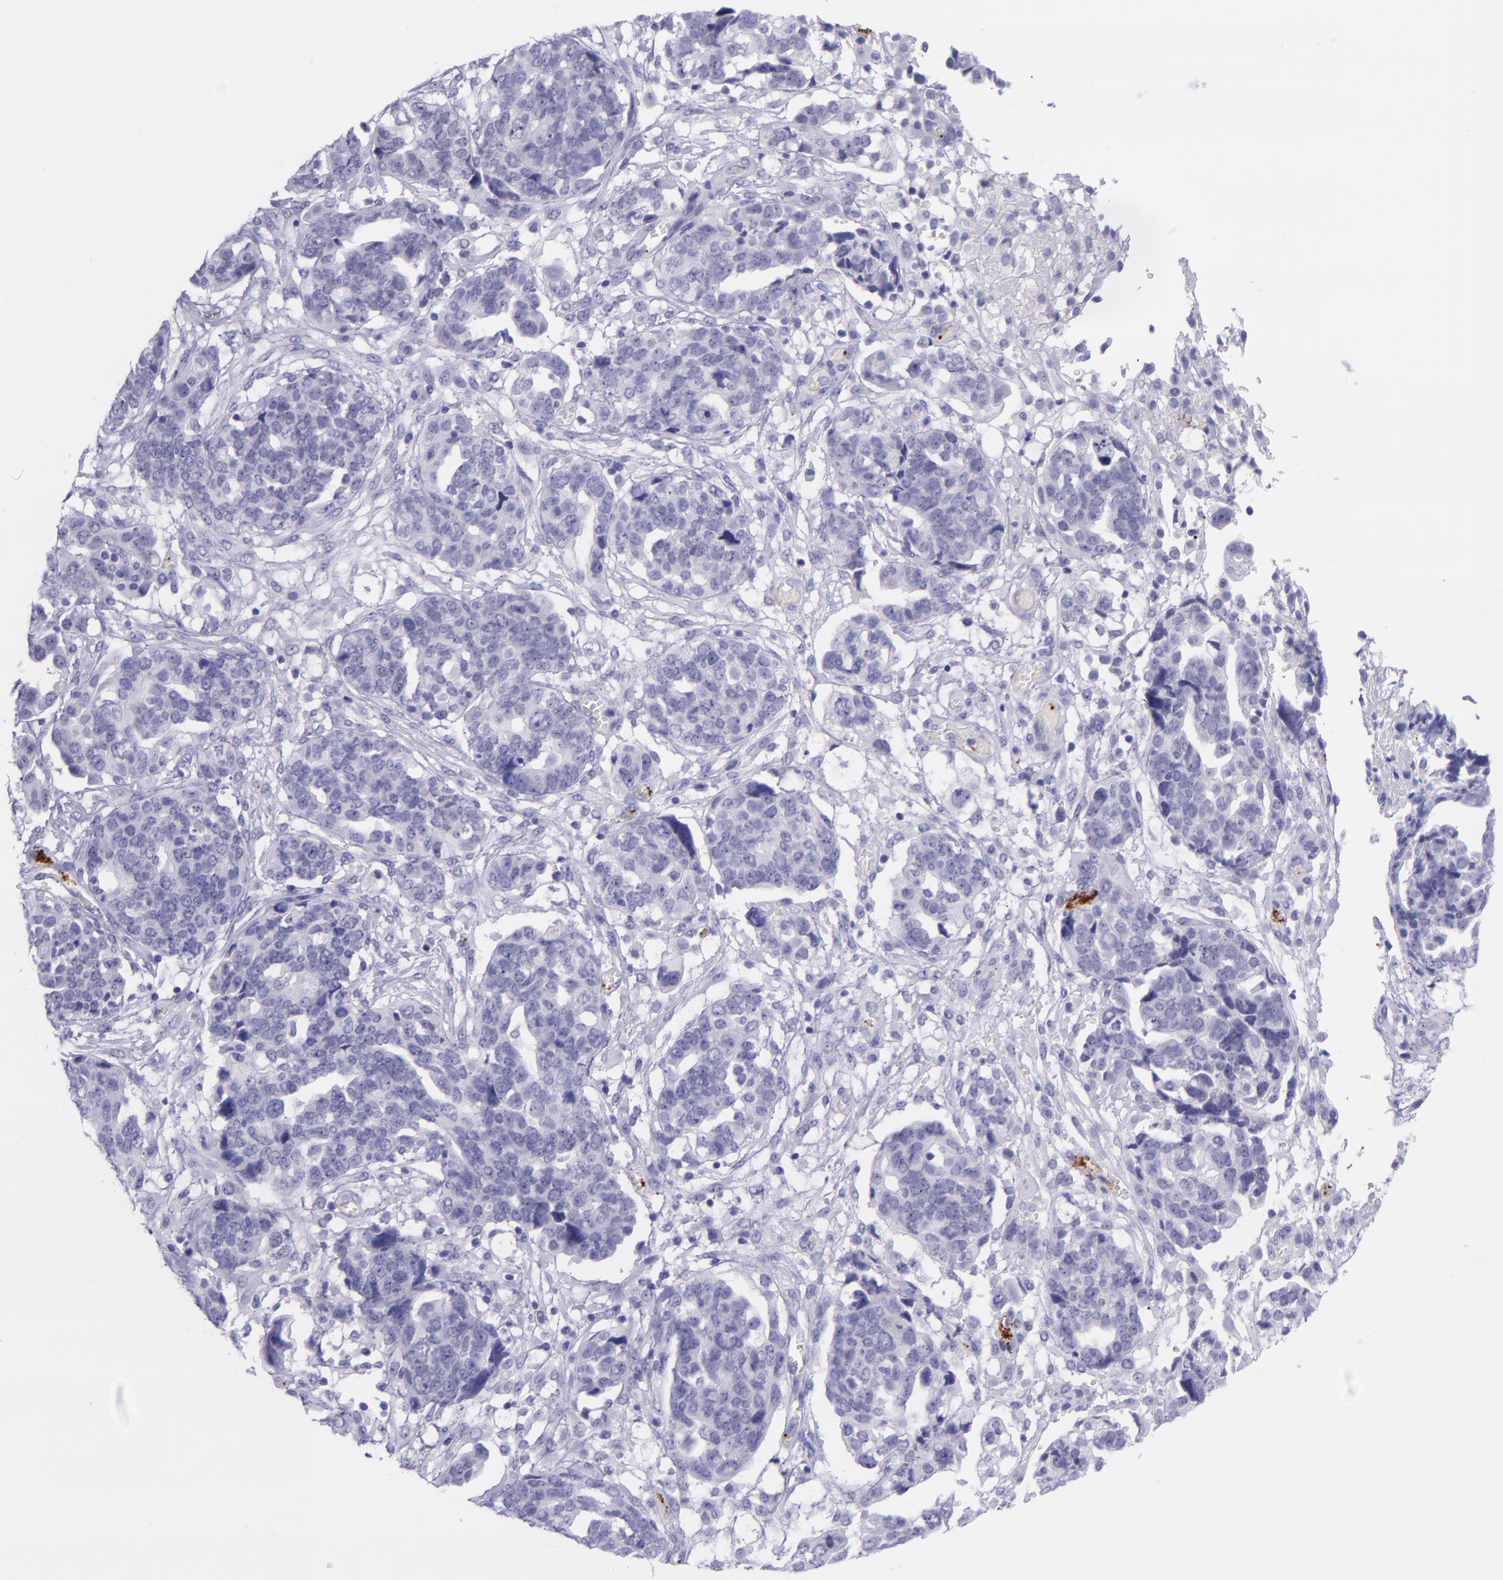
{"staining": {"intensity": "negative", "quantity": "none", "location": "none"}, "tissue": "ovarian cancer", "cell_type": "Tumor cells", "image_type": "cancer", "snomed": [{"axis": "morphology", "description": "Normal tissue, NOS"}, {"axis": "morphology", "description": "Cystadenocarcinoma, serous, NOS"}, {"axis": "topography", "description": "Fallopian tube"}, {"axis": "topography", "description": "Ovary"}], "caption": "There is no significant expression in tumor cells of ovarian cancer (serous cystadenocarcinoma).", "gene": "SELE", "patient": {"sex": "female", "age": 56}}